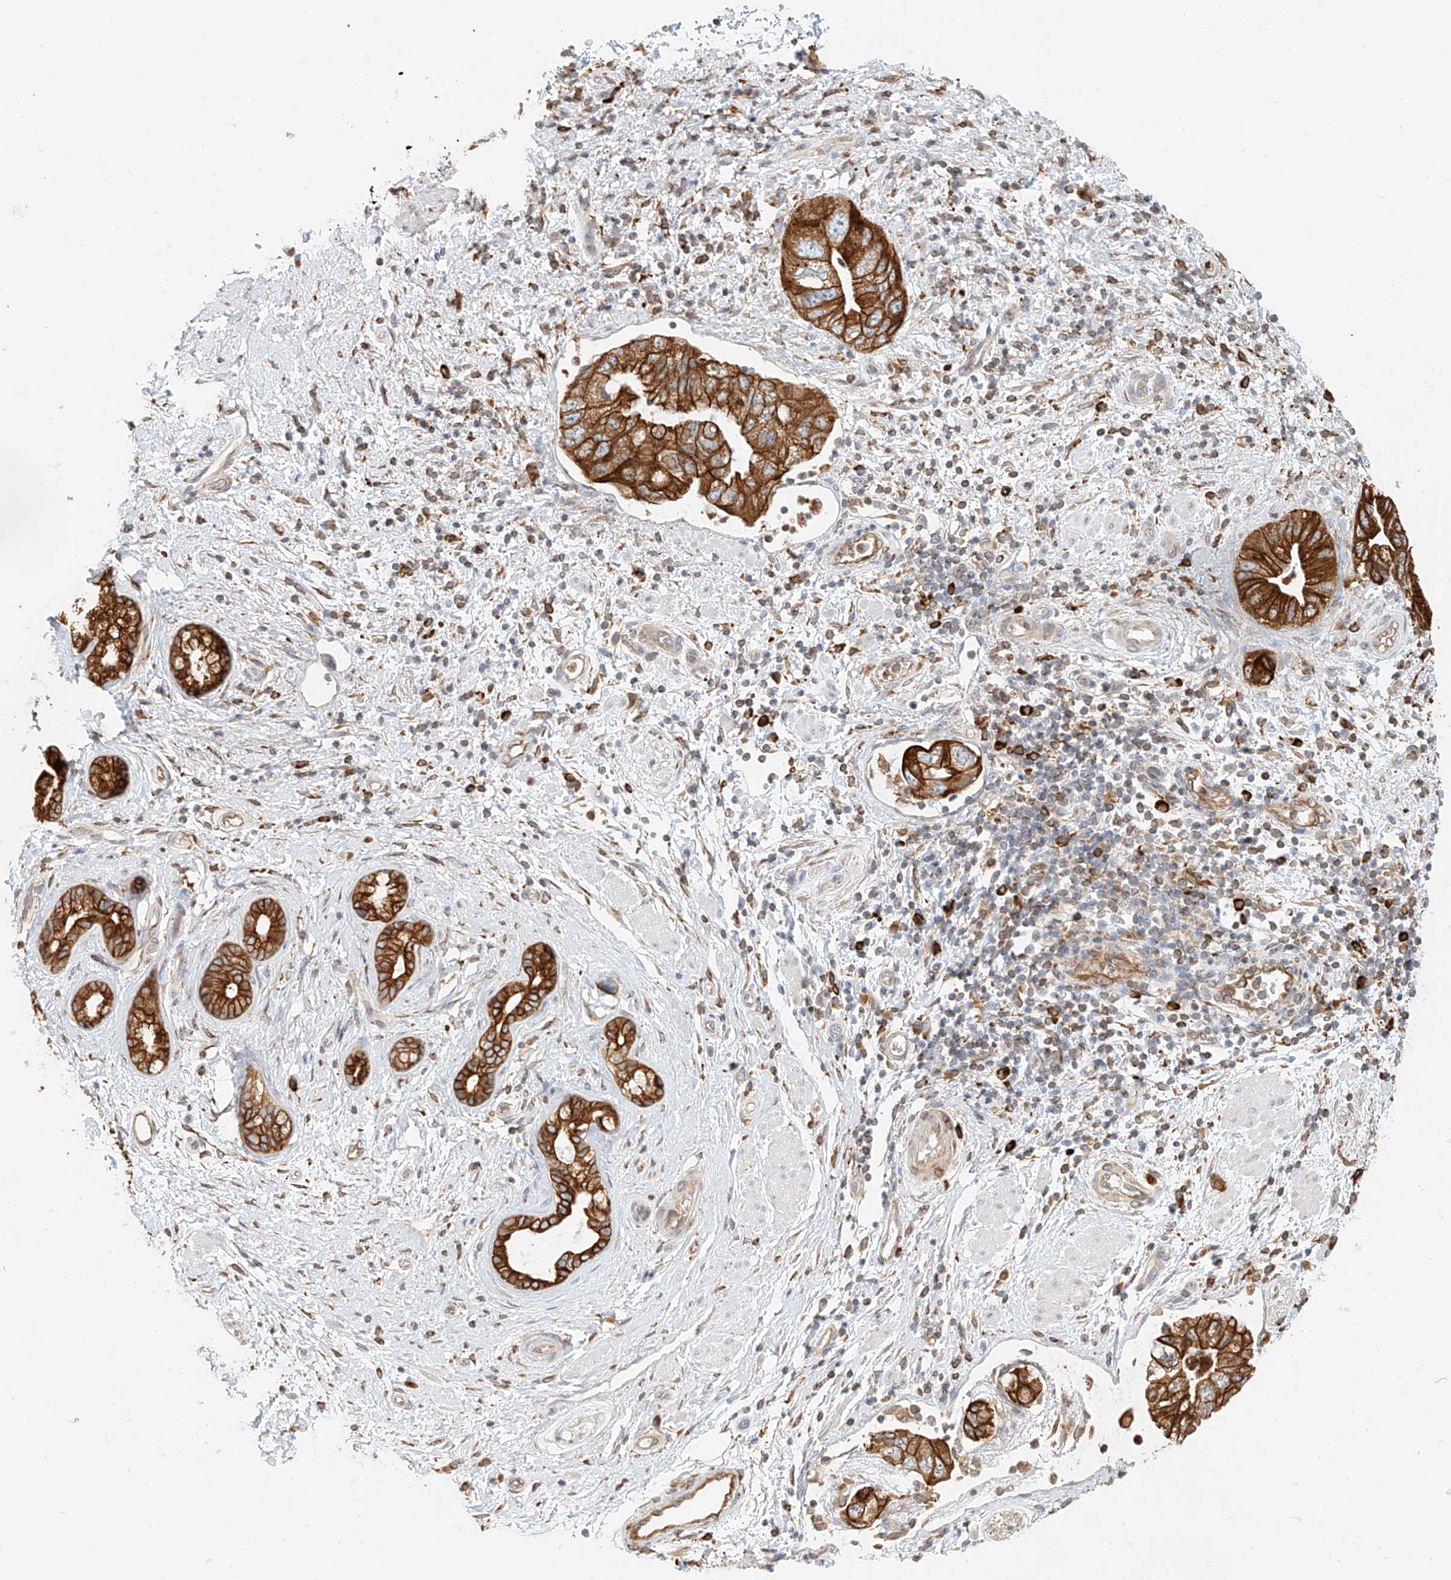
{"staining": {"intensity": "strong", "quantity": ">75%", "location": "cytoplasmic/membranous"}, "tissue": "pancreatic cancer", "cell_type": "Tumor cells", "image_type": "cancer", "snomed": [{"axis": "morphology", "description": "Adenocarcinoma, NOS"}, {"axis": "topography", "description": "Pancreas"}], "caption": "Immunohistochemical staining of pancreatic cancer (adenocarcinoma) reveals strong cytoplasmic/membranous protein positivity in about >75% of tumor cells.", "gene": "DHRS7", "patient": {"sex": "female", "age": 73}}